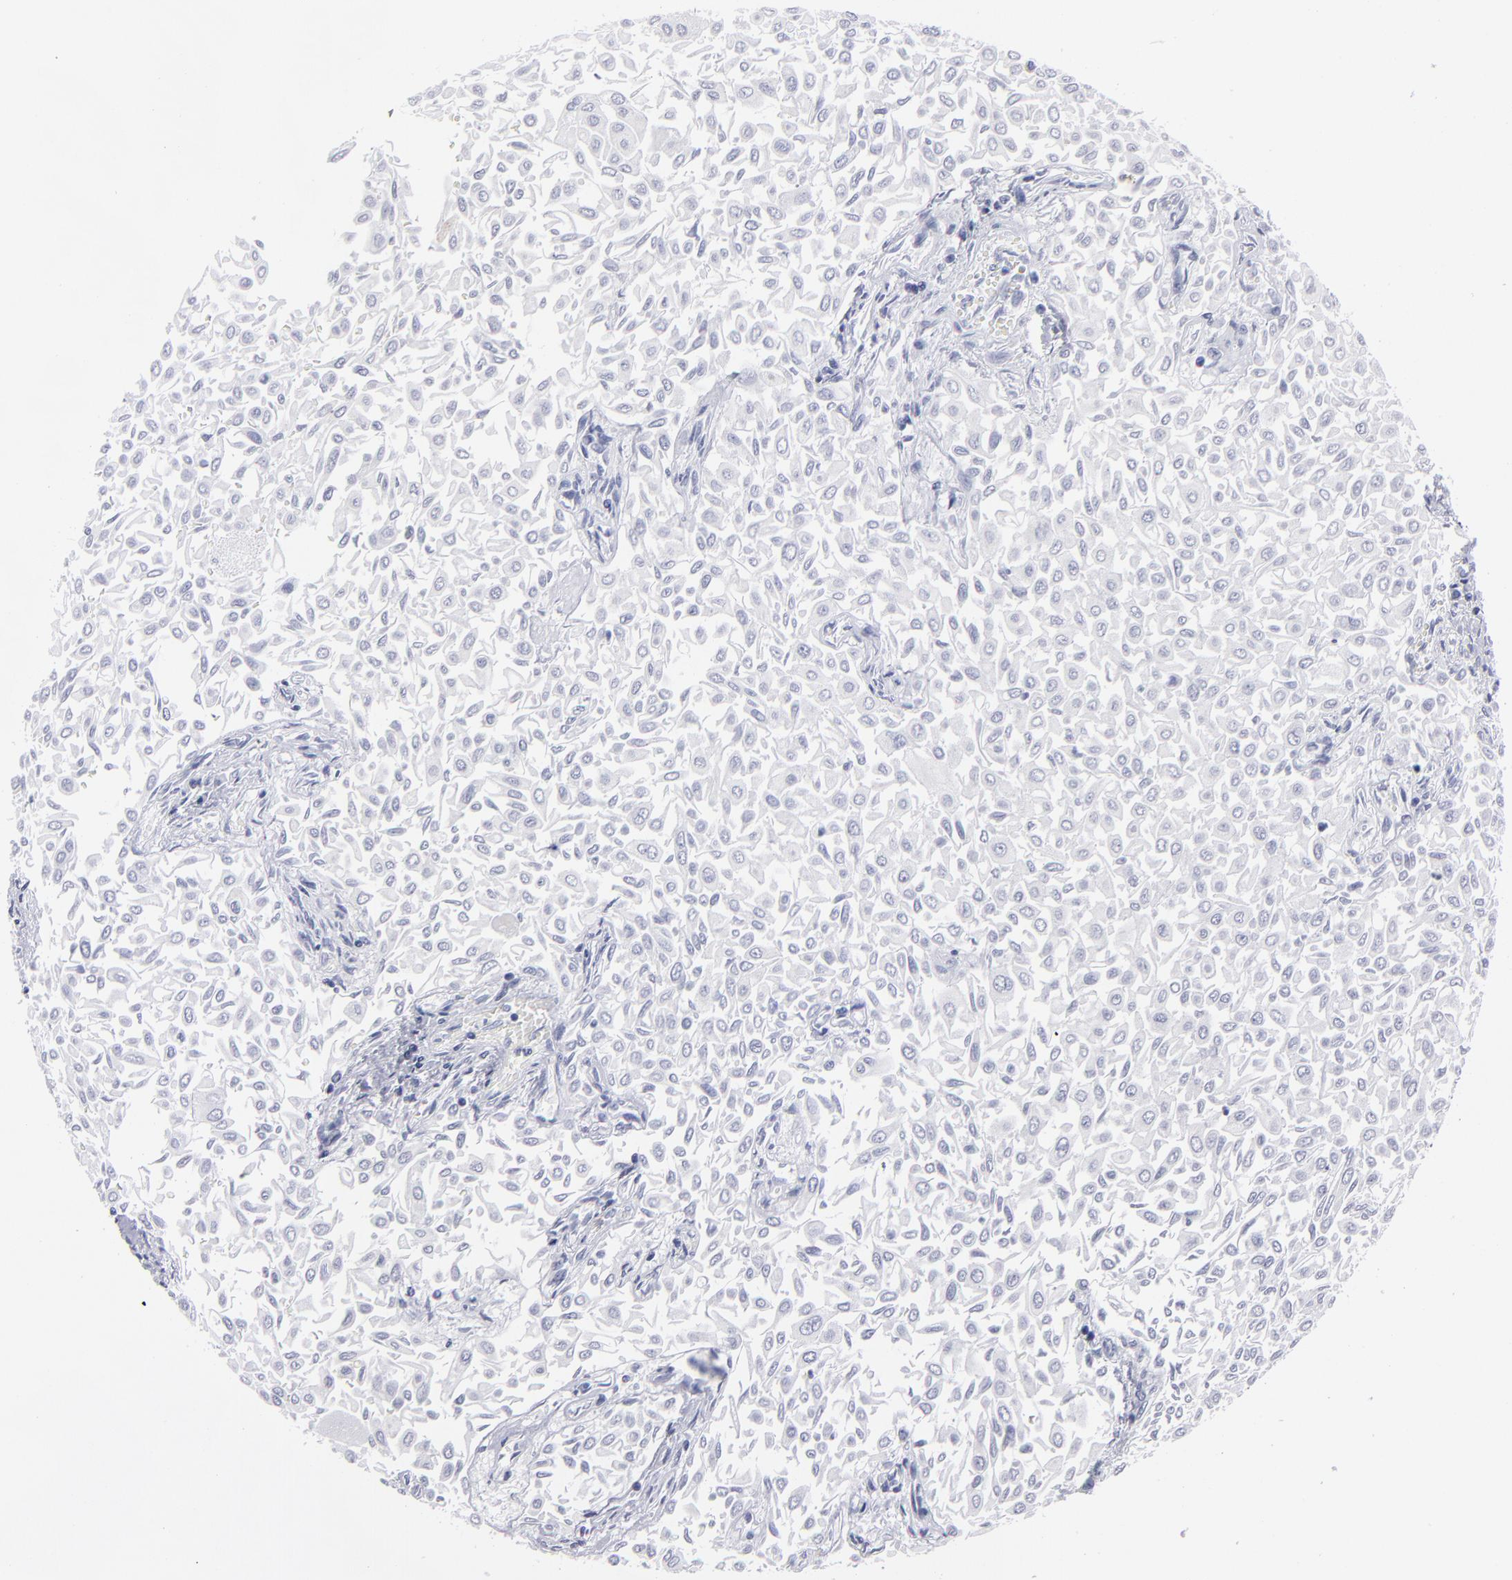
{"staining": {"intensity": "negative", "quantity": "none", "location": "none"}, "tissue": "urothelial cancer", "cell_type": "Tumor cells", "image_type": "cancer", "snomed": [{"axis": "morphology", "description": "Urothelial carcinoma, Low grade"}, {"axis": "topography", "description": "Urinary bladder"}], "caption": "Immunohistochemical staining of urothelial cancer reveals no significant positivity in tumor cells. (Brightfield microscopy of DAB (3,3'-diaminobenzidine) IHC at high magnification).", "gene": "CADM3", "patient": {"sex": "male", "age": 64}}